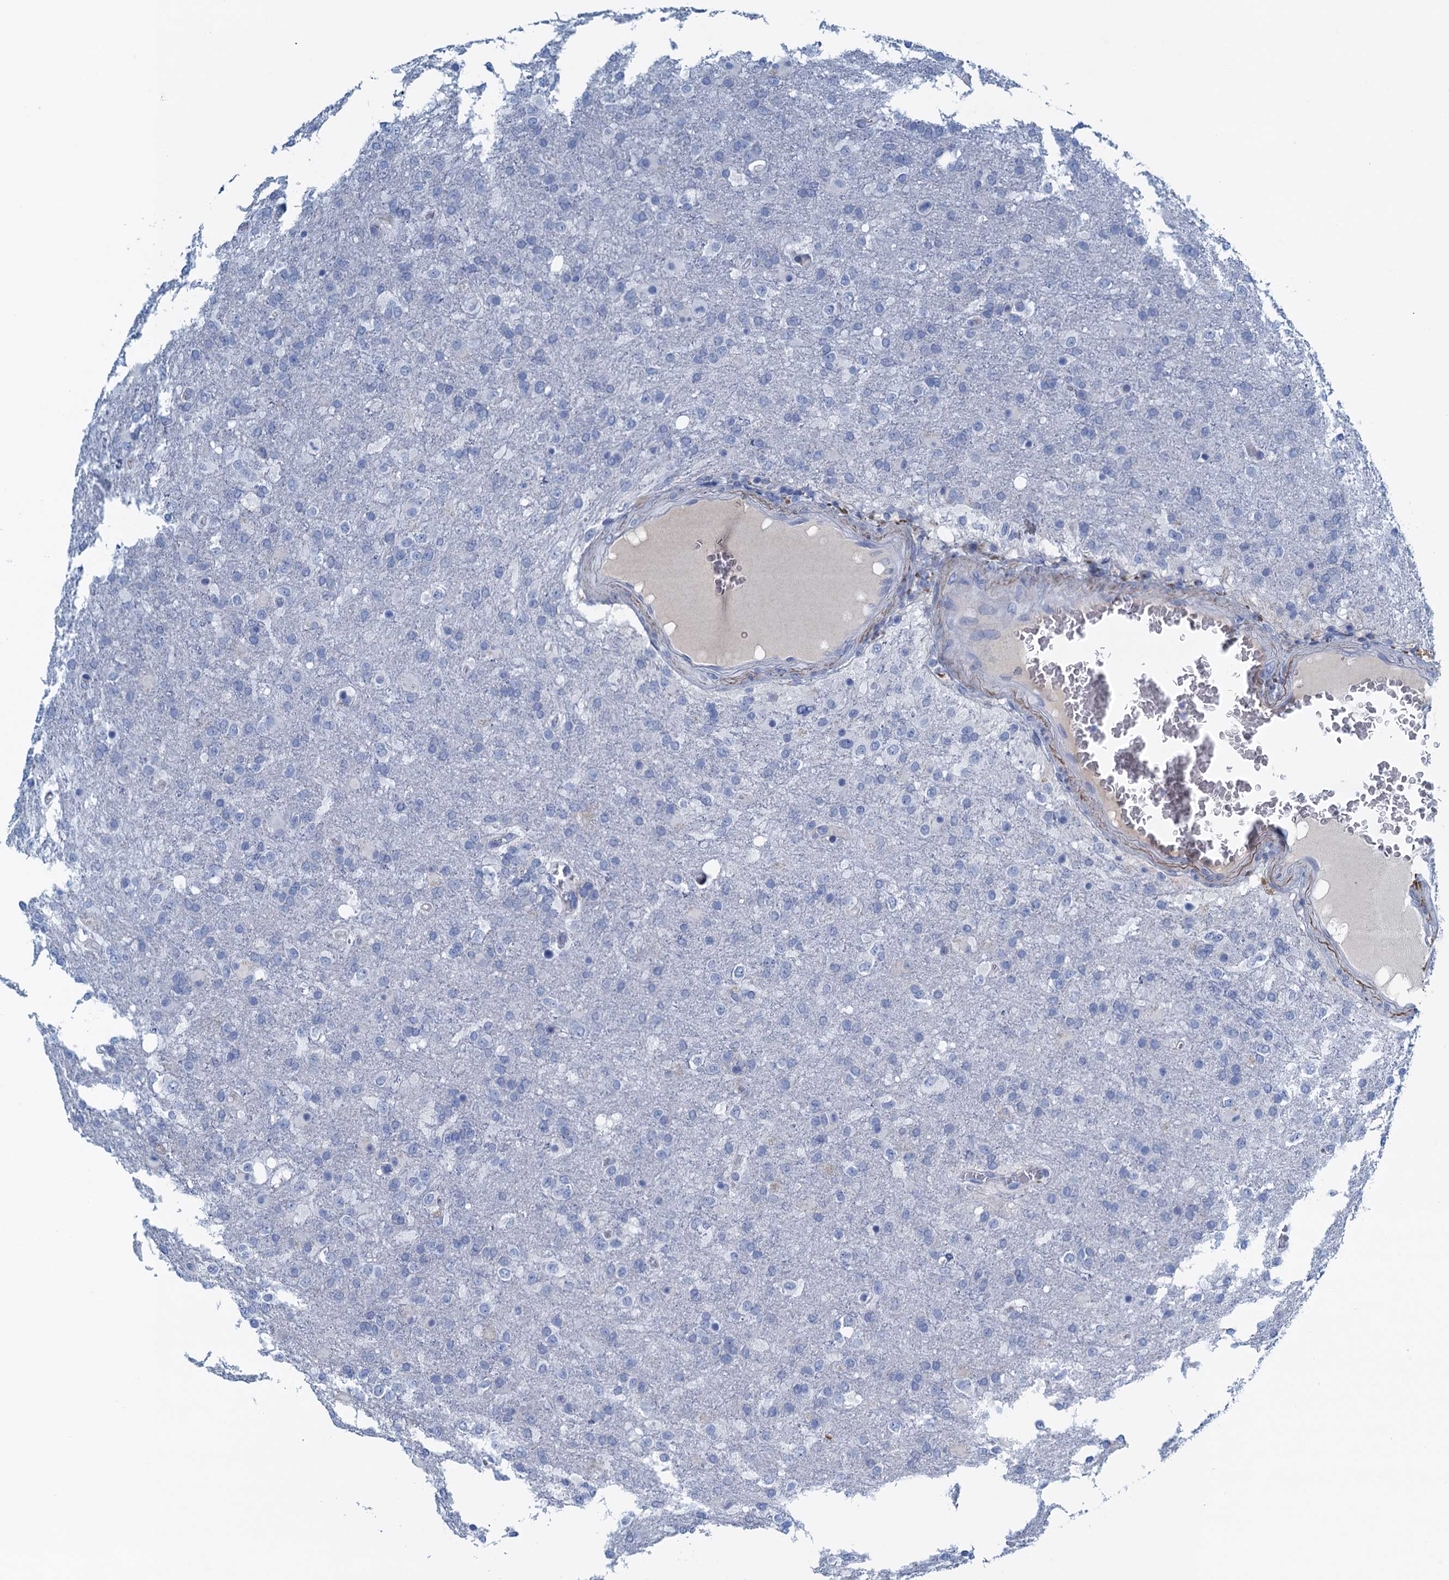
{"staining": {"intensity": "negative", "quantity": "none", "location": "none"}, "tissue": "glioma", "cell_type": "Tumor cells", "image_type": "cancer", "snomed": [{"axis": "morphology", "description": "Glioma, malignant, High grade"}, {"axis": "topography", "description": "Brain"}], "caption": "Tumor cells show no significant staining in malignant high-grade glioma.", "gene": "C10orf88", "patient": {"sex": "female", "age": 74}}